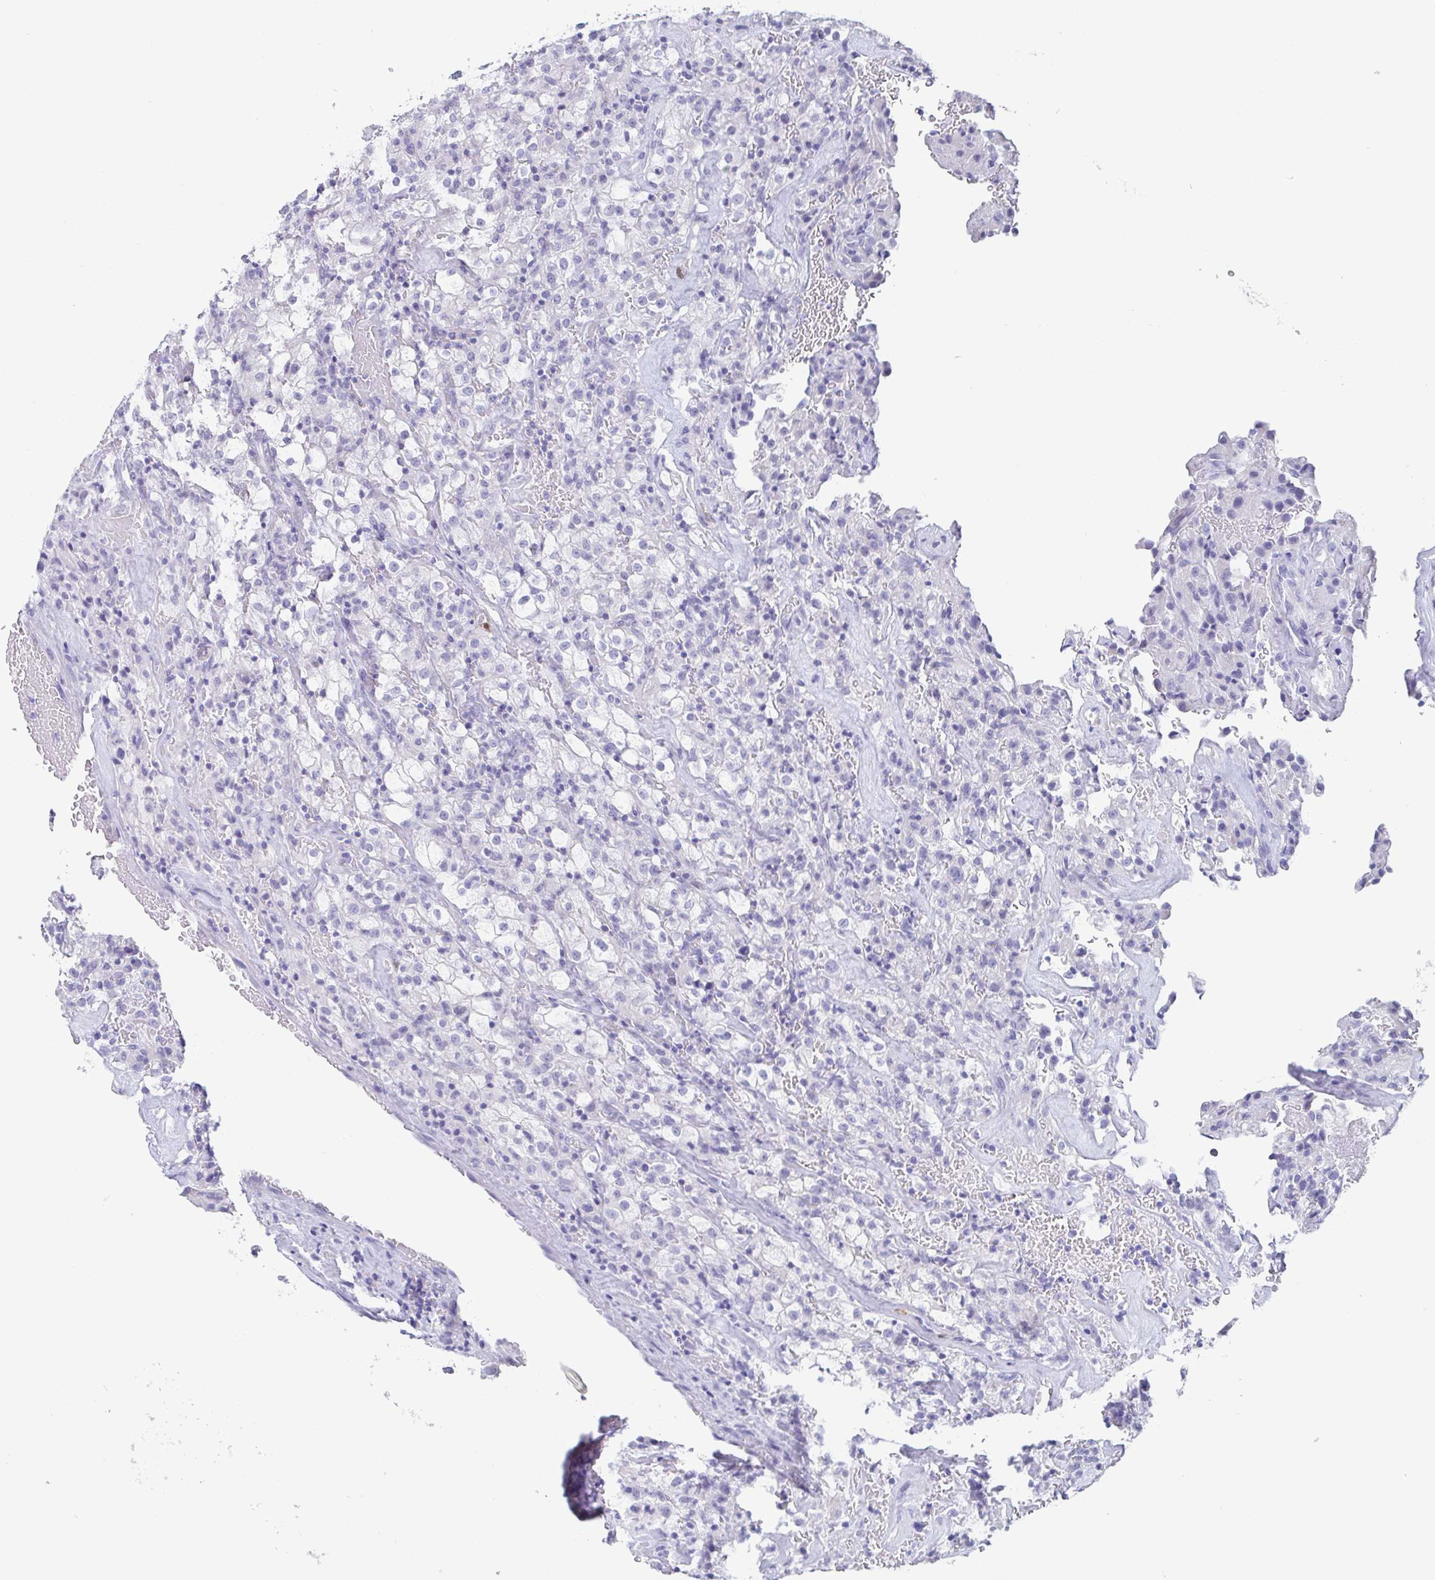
{"staining": {"intensity": "negative", "quantity": "none", "location": "none"}, "tissue": "renal cancer", "cell_type": "Tumor cells", "image_type": "cancer", "snomed": [{"axis": "morphology", "description": "Adenocarcinoma, NOS"}, {"axis": "topography", "description": "Kidney"}], "caption": "High magnification brightfield microscopy of renal cancer stained with DAB (3,3'-diaminobenzidine) (brown) and counterstained with hematoxylin (blue): tumor cells show no significant staining.", "gene": "SCGN", "patient": {"sex": "female", "age": 74}}